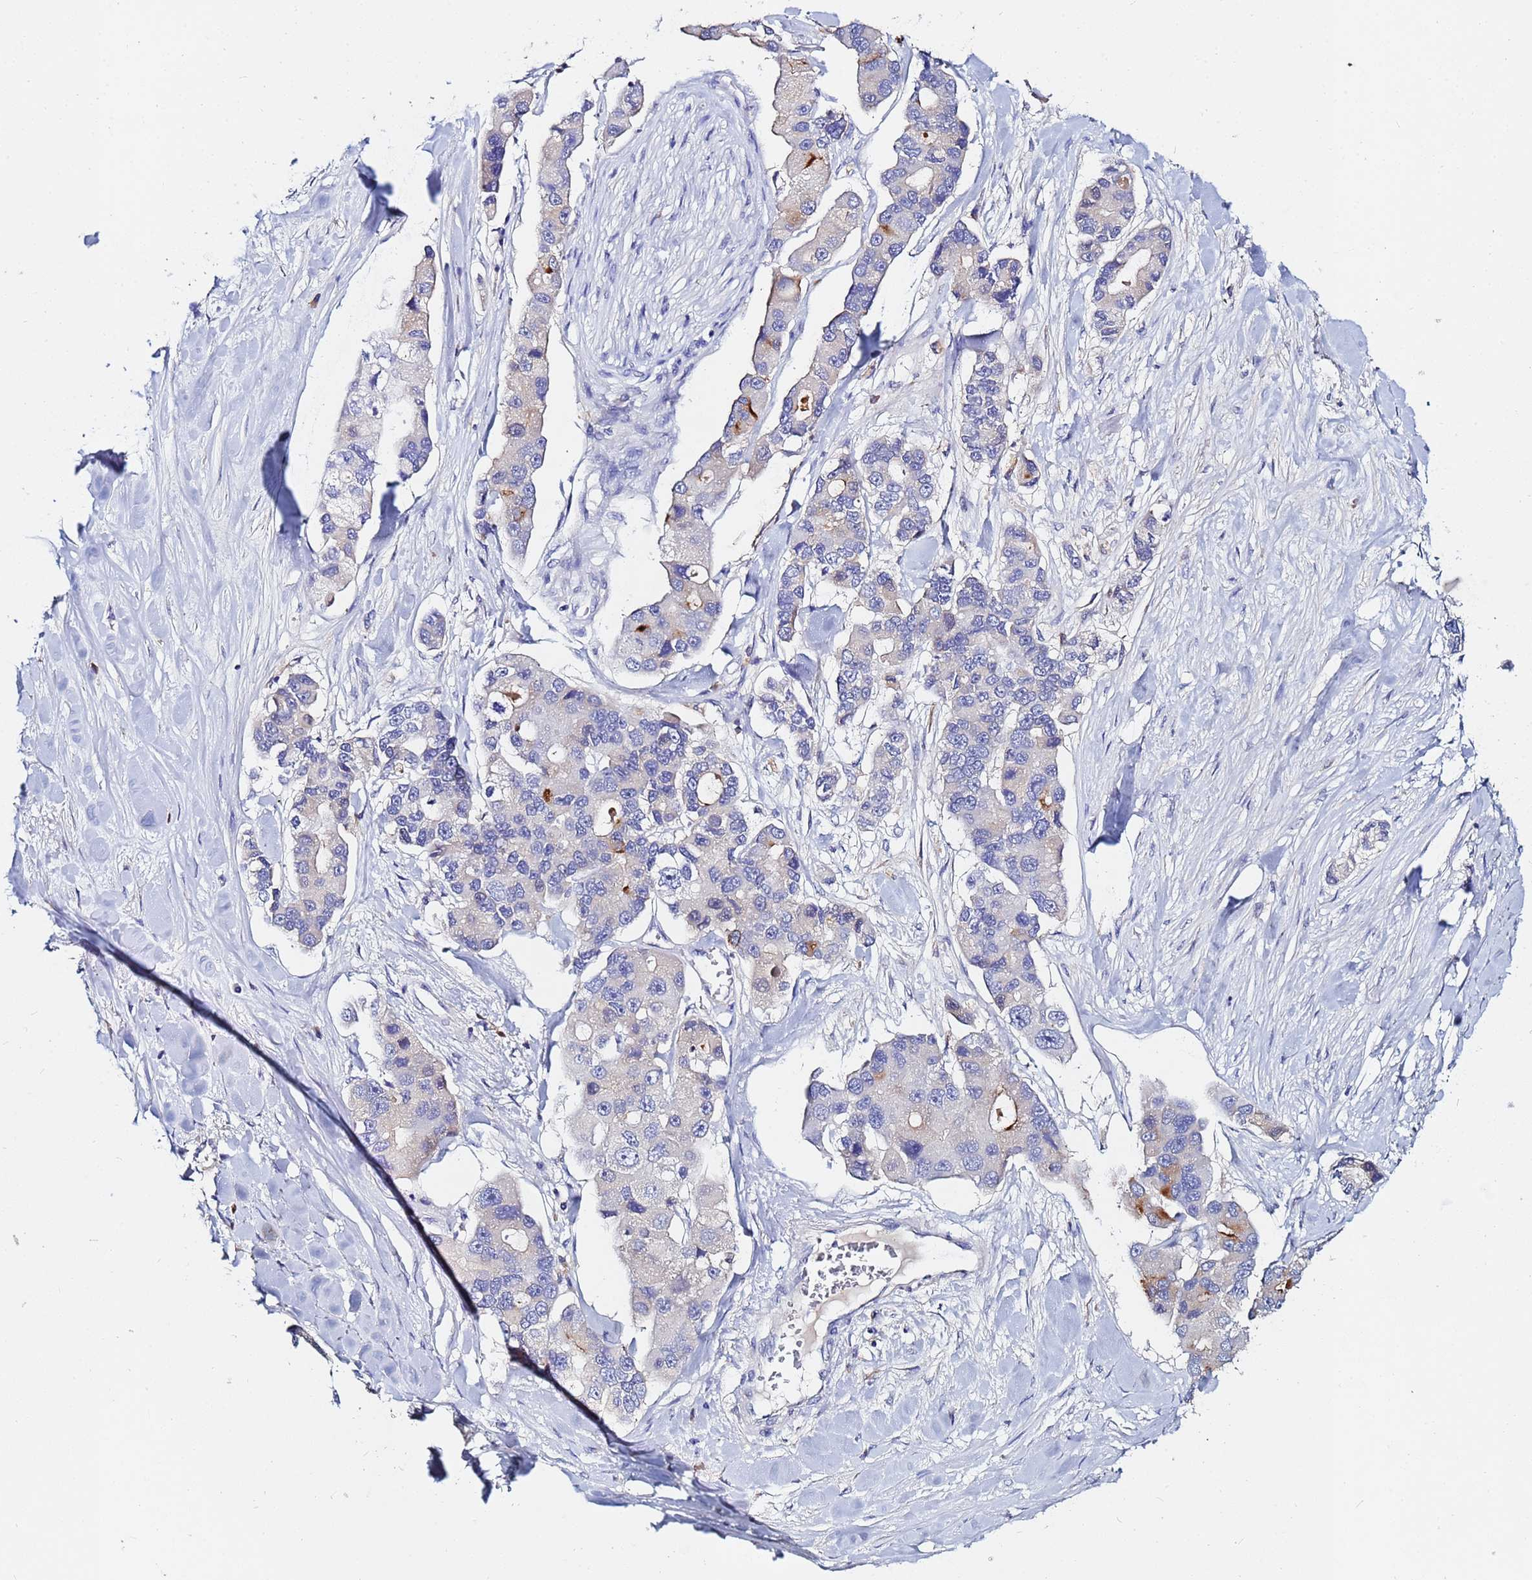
{"staining": {"intensity": "negative", "quantity": "none", "location": "none"}, "tissue": "lung cancer", "cell_type": "Tumor cells", "image_type": "cancer", "snomed": [{"axis": "morphology", "description": "Adenocarcinoma, NOS"}, {"axis": "topography", "description": "Lung"}], "caption": "The immunohistochemistry (IHC) photomicrograph has no significant expression in tumor cells of lung adenocarcinoma tissue.", "gene": "TUBAL3", "patient": {"sex": "female", "age": 54}}